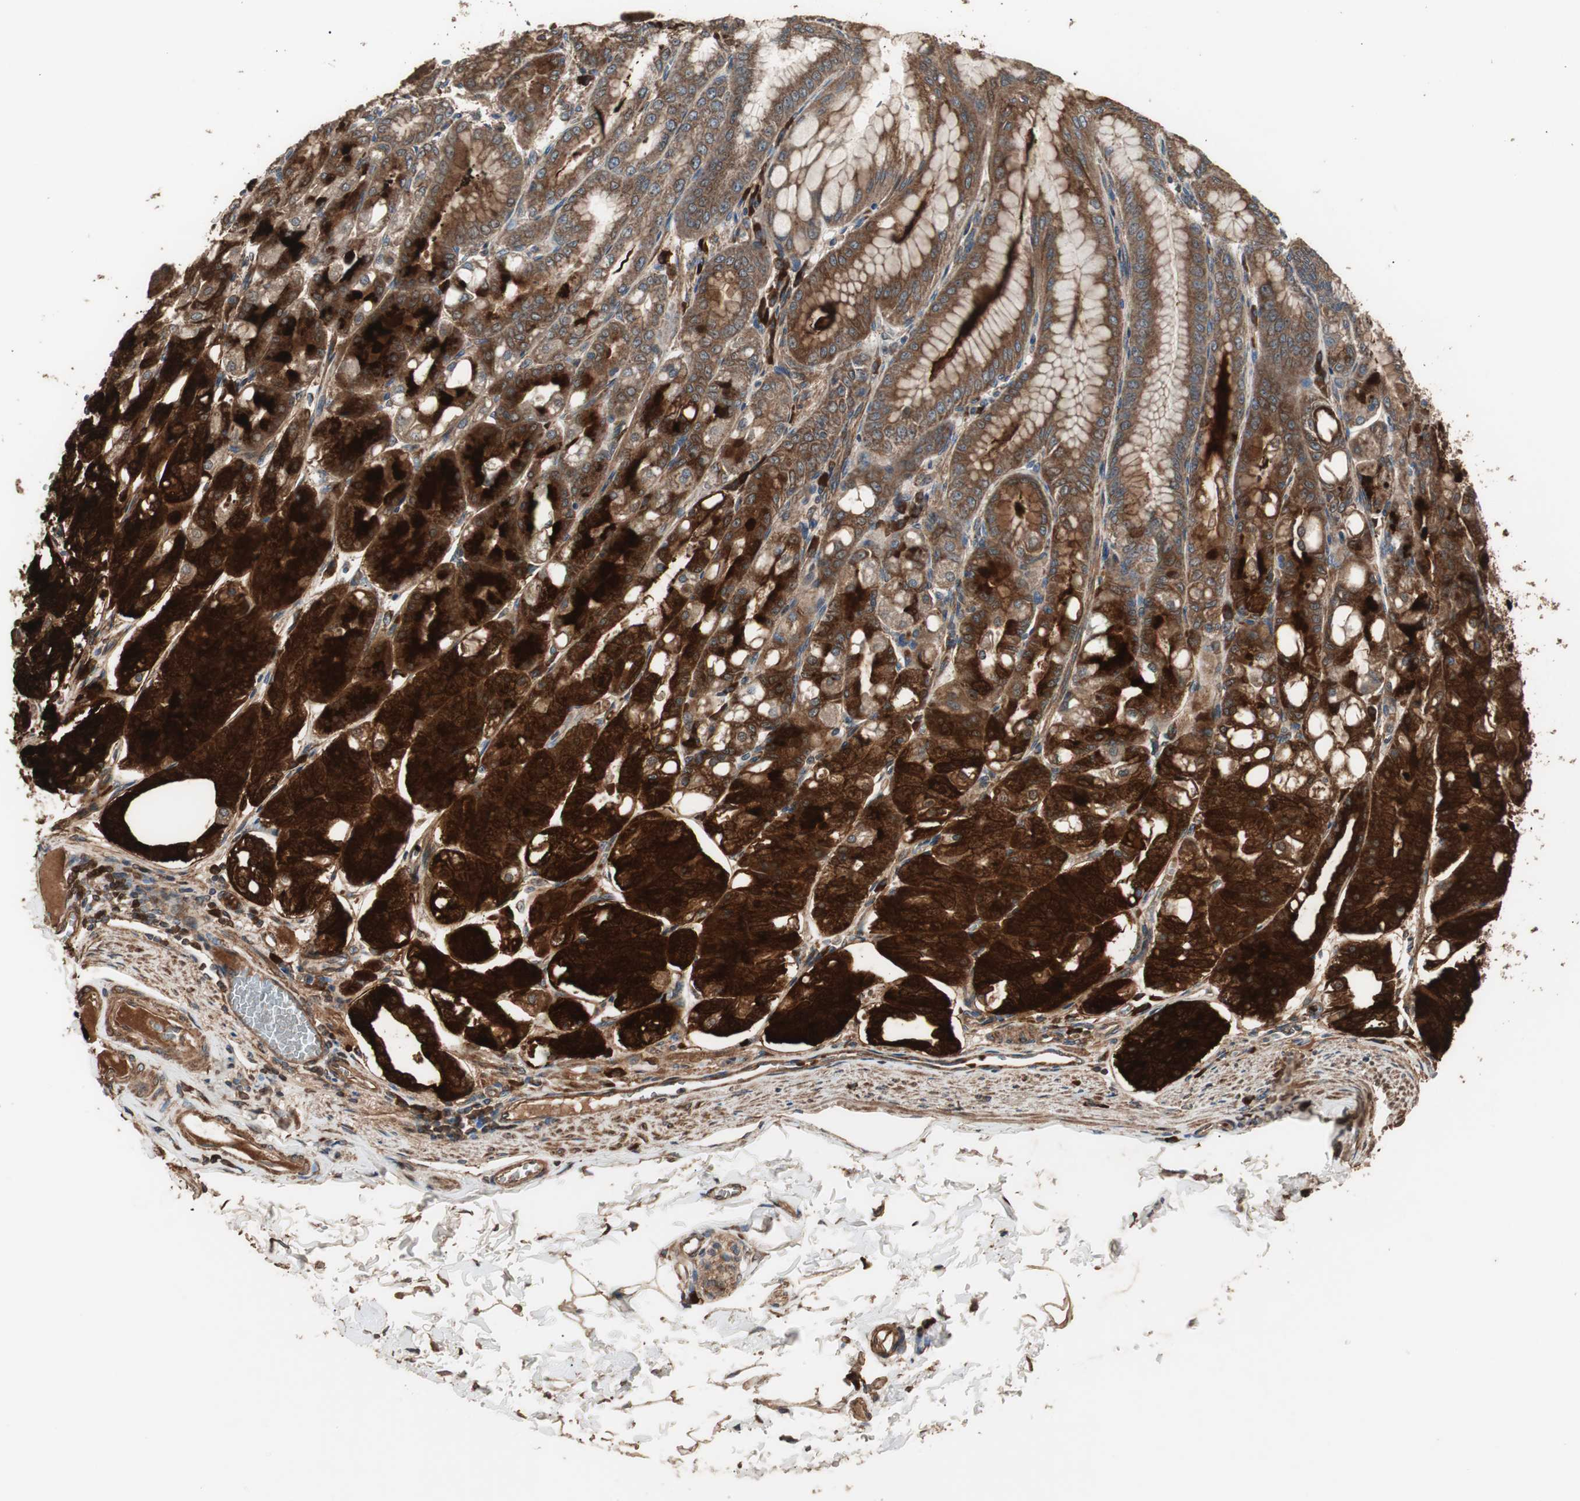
{"staining": {"intensity": "strong", "quantity": ">75%", "location": "cytoplasmic/membranous"}, "tissue": "stomach", "cell_type": "Glandular cells", "image_type": "normal", "snomed": [{"axis": "morphology", "description": "Normal tissue, NOS"}, {"axis": "topography", "description": "Stomach, lower"}], "caption": "Unremarkable stomach demonstrates strong cytoplasmic/membranous positivity in about >75% of glandular cells.", "gene": "LZTS1", "patient": {"sex": "male", "age": 71}}